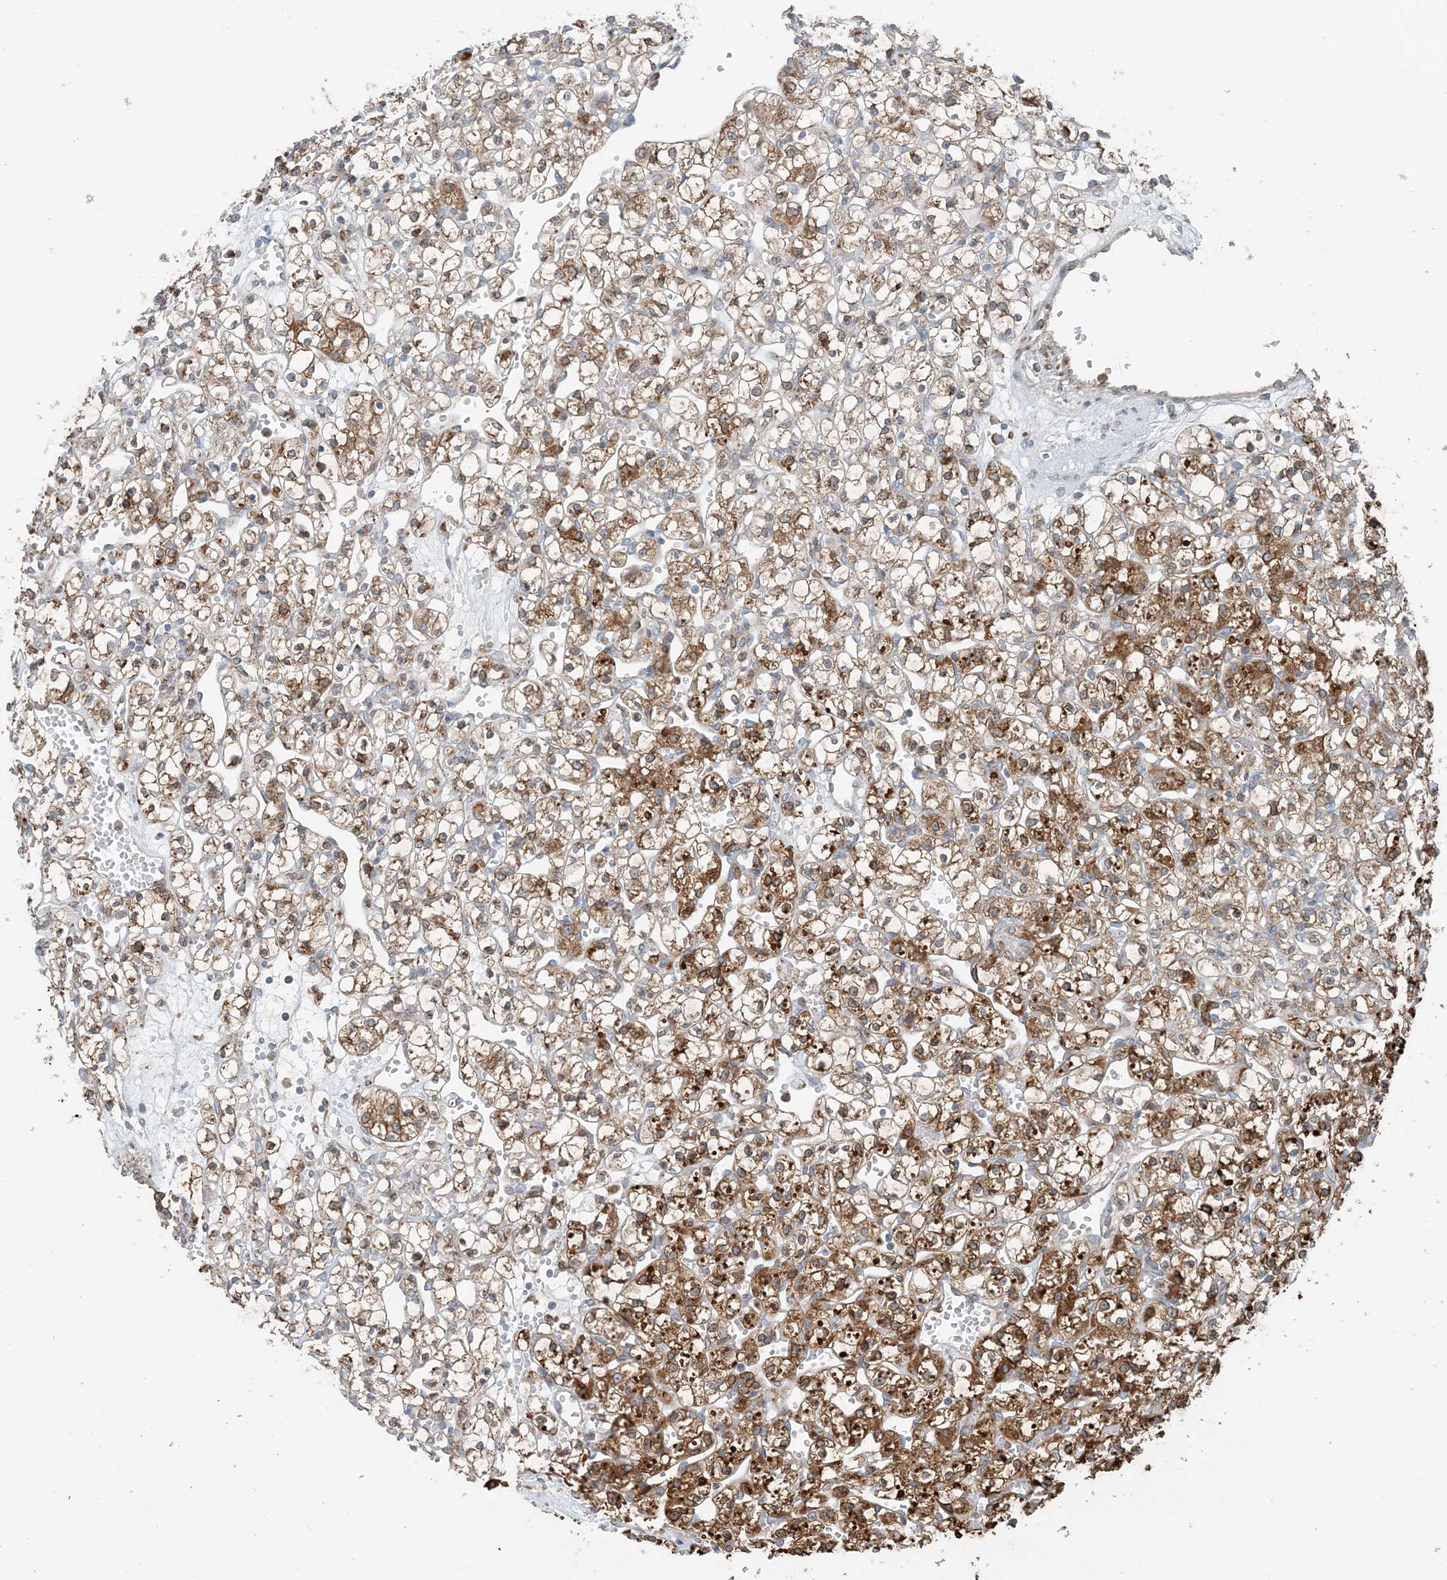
{"staining": {"intensity": "moderate", "quantity": ">75%", "location": "cytoplasmic/membranous"}, "tissue": "renal cancer", "cell_type": "Tumor cells", "image_type": "cancer", "snomed": [{"axis": "morphology", "description": "Adenocarcinoma, NOS"}, {"axis": "topography", "description": "Kidney"}], "caption": "The photomicrograph displays a brown stain indicating the presence of a protein in the cytoplasmic/membranous of tumor cells in renal cancer.", "gene": "CERKL", "patient": {"sex": "female", "age": 59}}